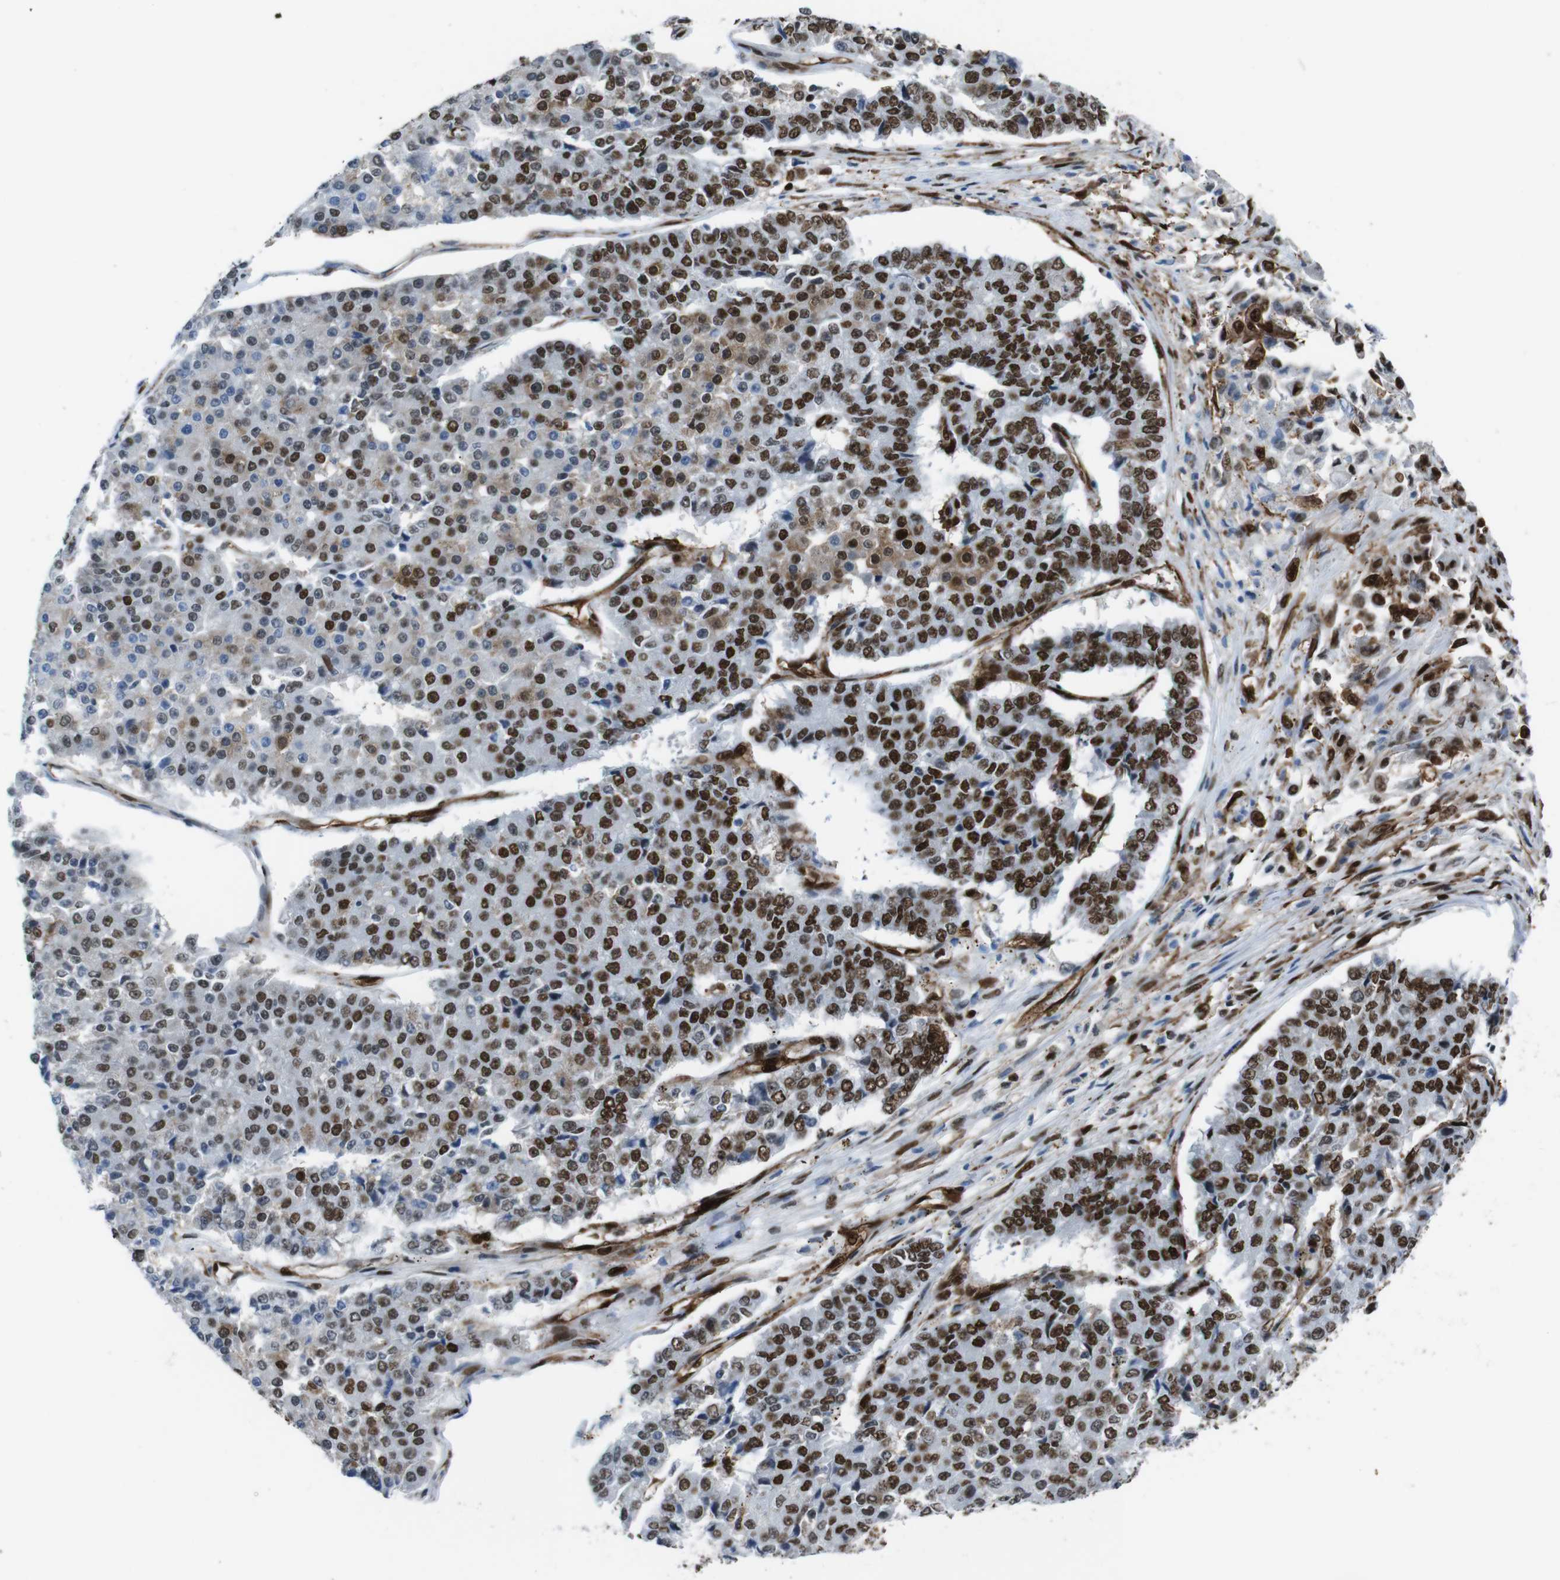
{"staining": {"intensity": "strong", "quantity": "25%-75%", "location": "nuclear"}, "tissue": "pancreatic cancer", "cell_type": "Tumor cells", "image_type": "cancer", "snomed": [{"axis": "morphology", "description": "Adenocarcinoma, NOS"}, {"axis": "topography", "description": "Pancreas"}], "caption": "Adenocarcinoma (pancreatic) stained with a brown dye displays strong nuclear positive expression in about 25%-75% of tumor cells.", "gene": "HNRNPU", "patient": {"sex": "male", "age": 50}}